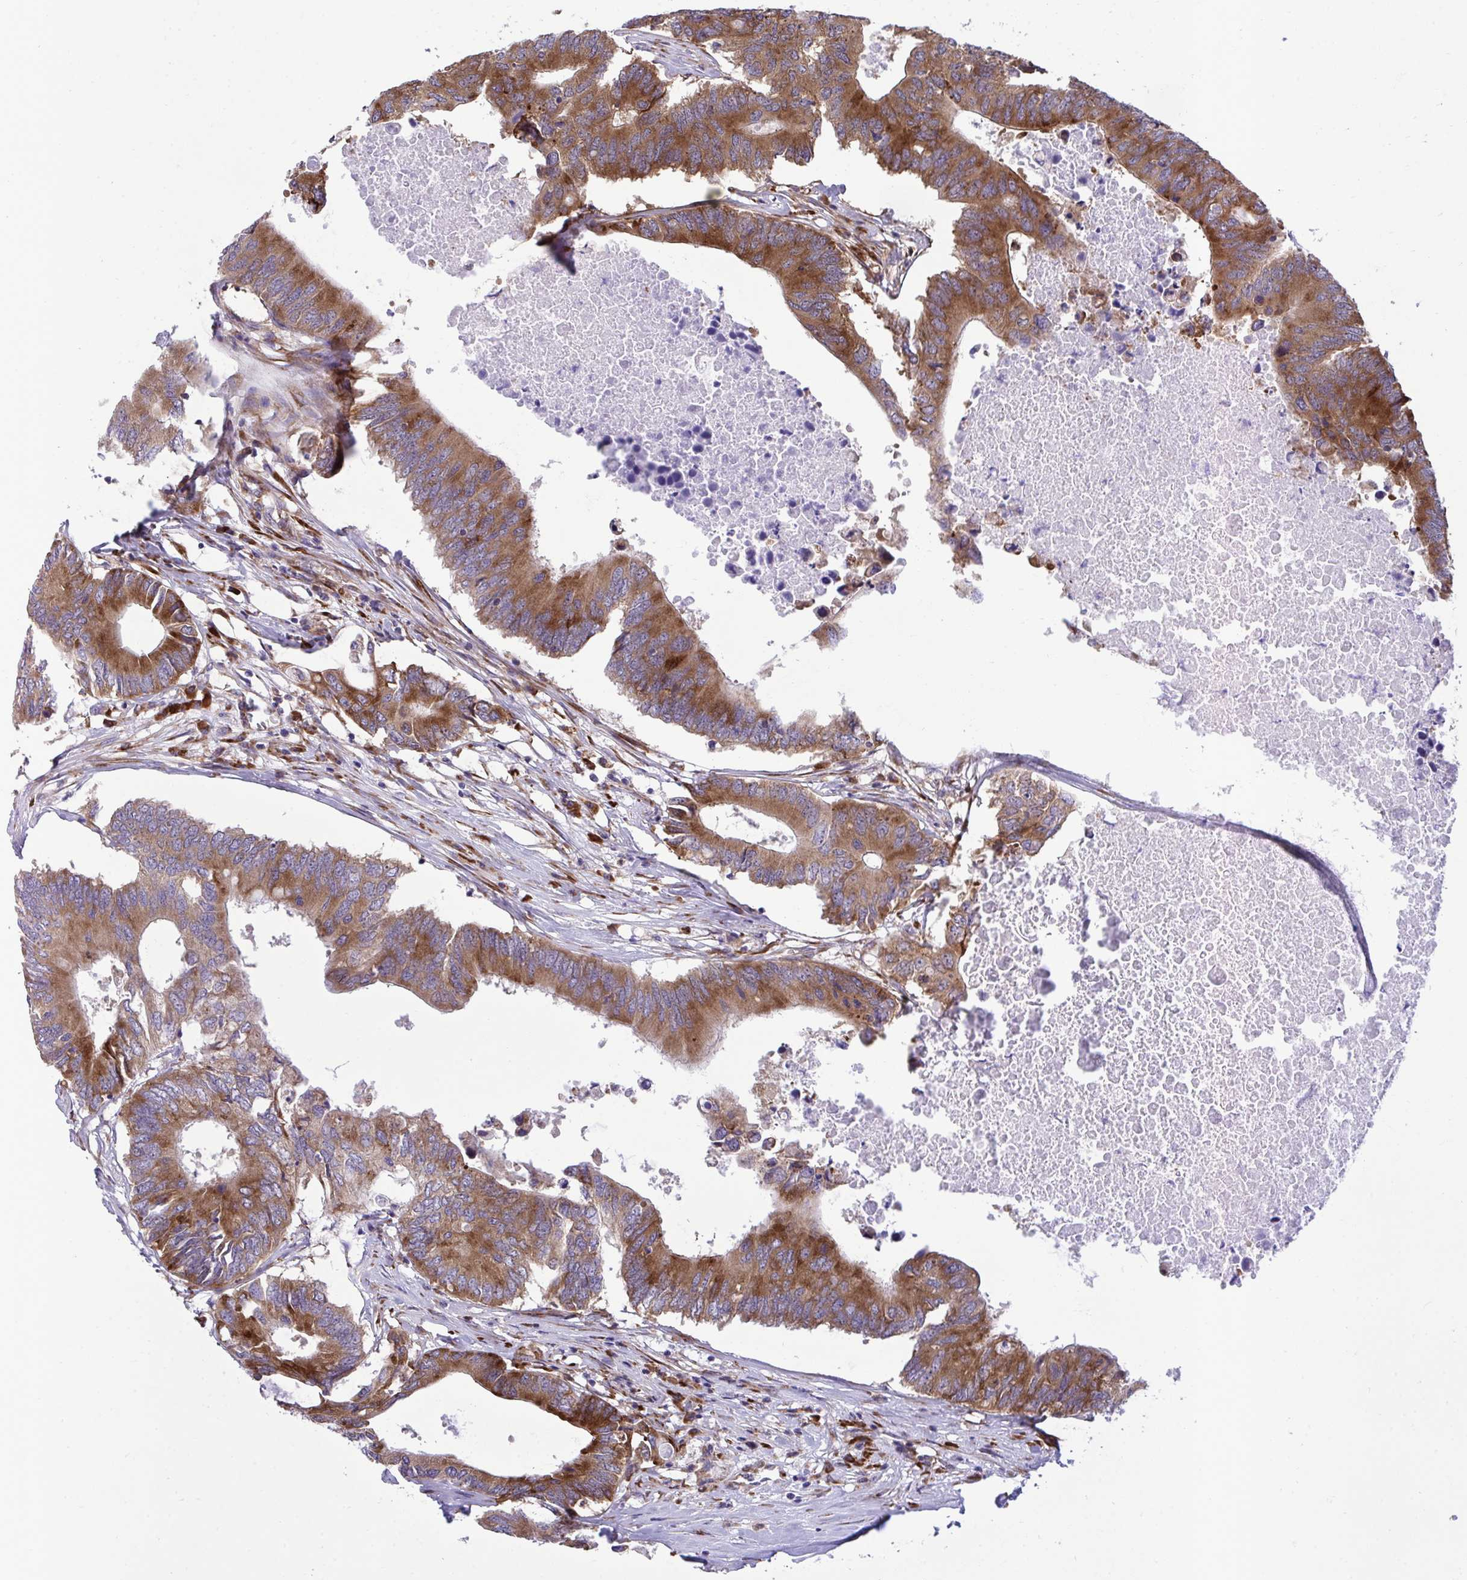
{"staining": {"intensity": "strong", "quantity": ">75%", "location": "cytoplasmic/membranous"}, "tissue": "colorectal cancer", "cell_type": "Tumor cells", "image_type": "cancer", "snomed": [{"axis": "morphology", "description": "Adenocarcinoma, NOS"}, {"axis": "topography", "description": "Colon"}], "caption": "The histopathology image displays a brown stain indicating the presence of a protein in the cytoplasmic/membranous of tumor cells in adenocarcinoma (colorectal).", "gene": "RPS15", "patient": {"sex": "male", "age": 71}}